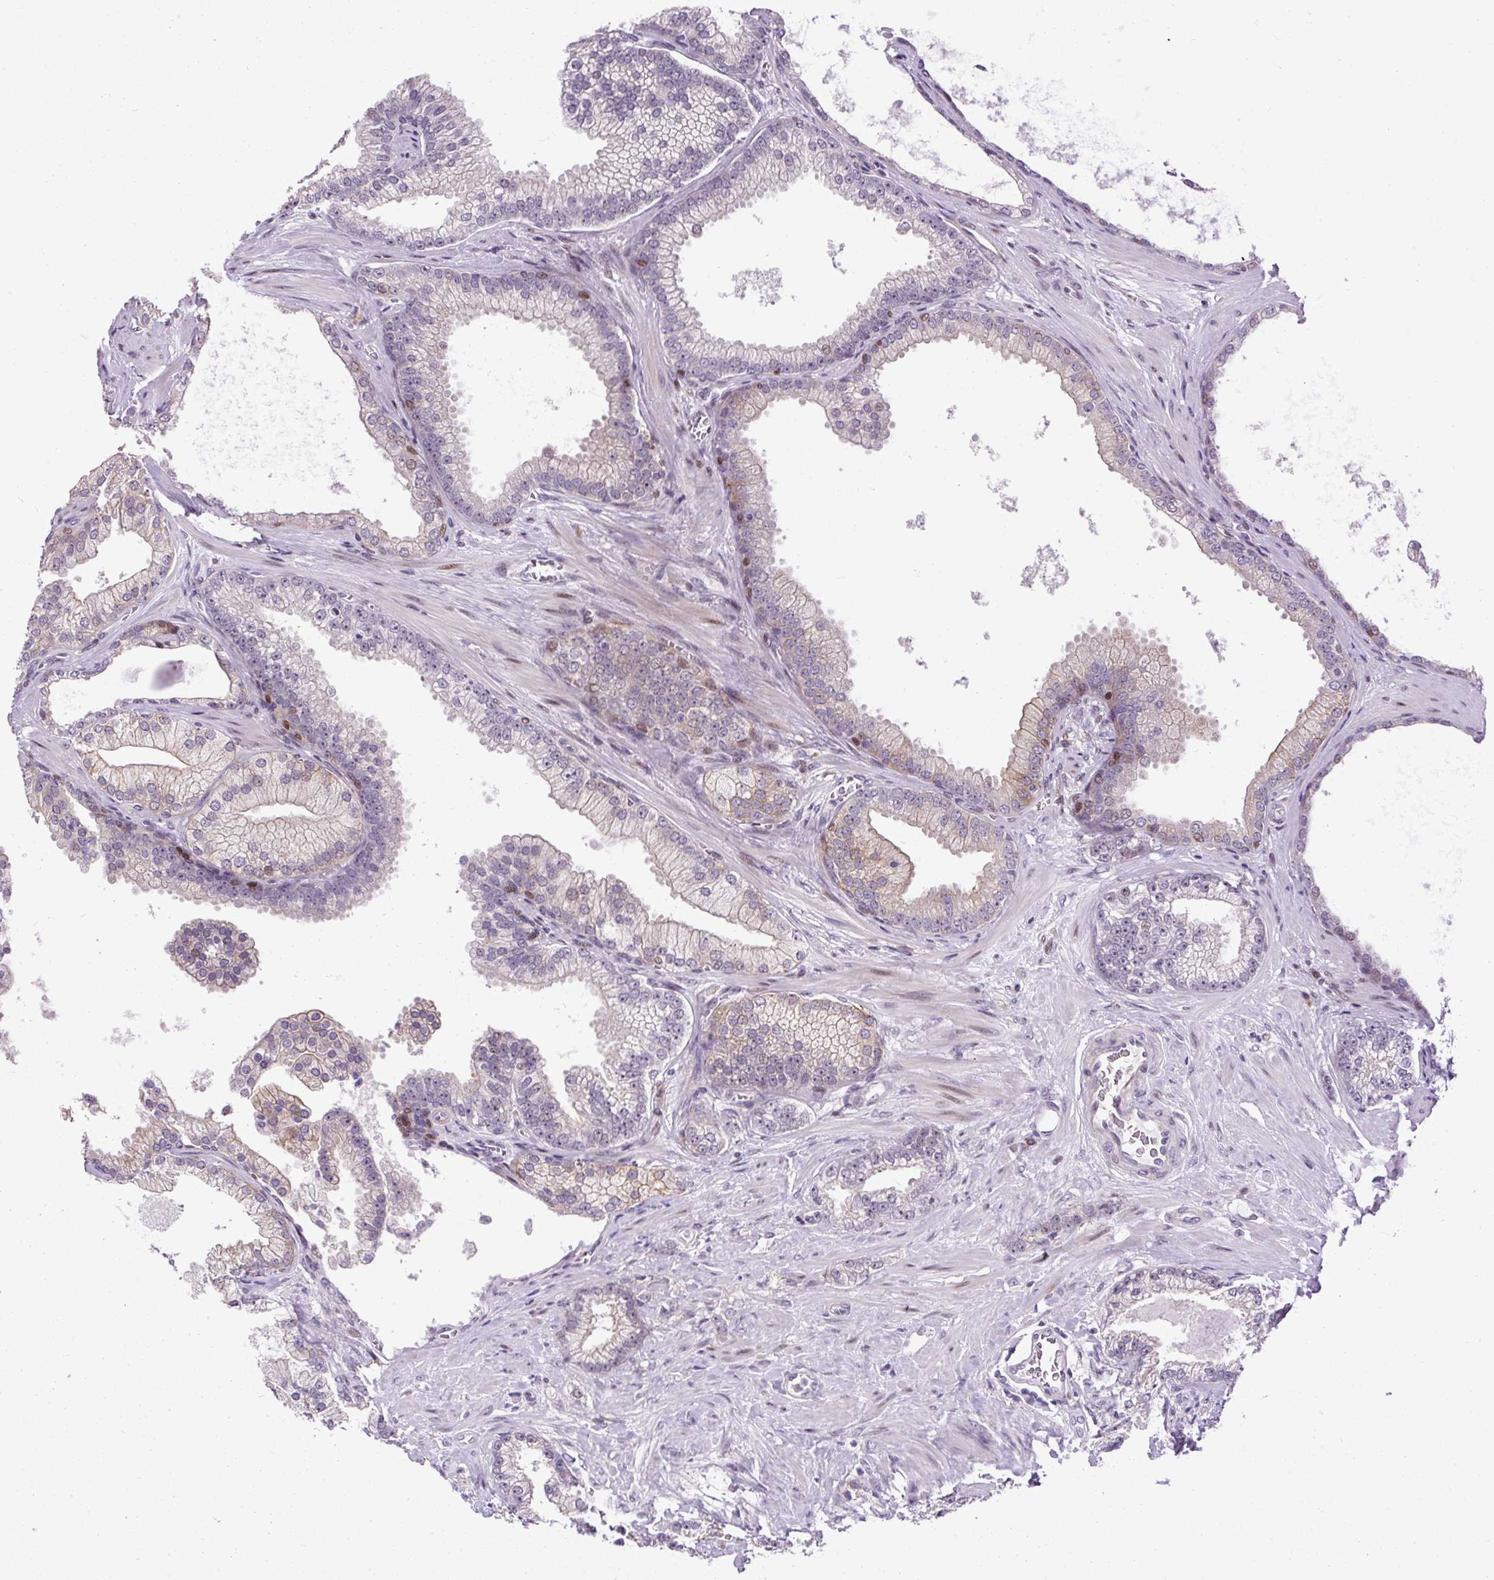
{"staining": {"intensity": "moderate", "quantity": "<25%", "location": "cytoplasmic/membranous,nuclear"}, "tissue": "prostate cancer", "cell_type": "Tumor cells", "image_type": "cancer", "snomed": [{"axis": "morphology", "description": "Adenocarcinoma, High grade"}, {"axis": "topography", "description": "Prostate"}], "caption": "Prostate adenocarcinoma (high-grade) stained for a protein (brown) exhibits moderate cytoplasmic/membranous and nuclear positive expression in approximately <25% of tumor cells.", "gene": "ARHGEF18", "patient": {"sex": "male", "age": 68}}